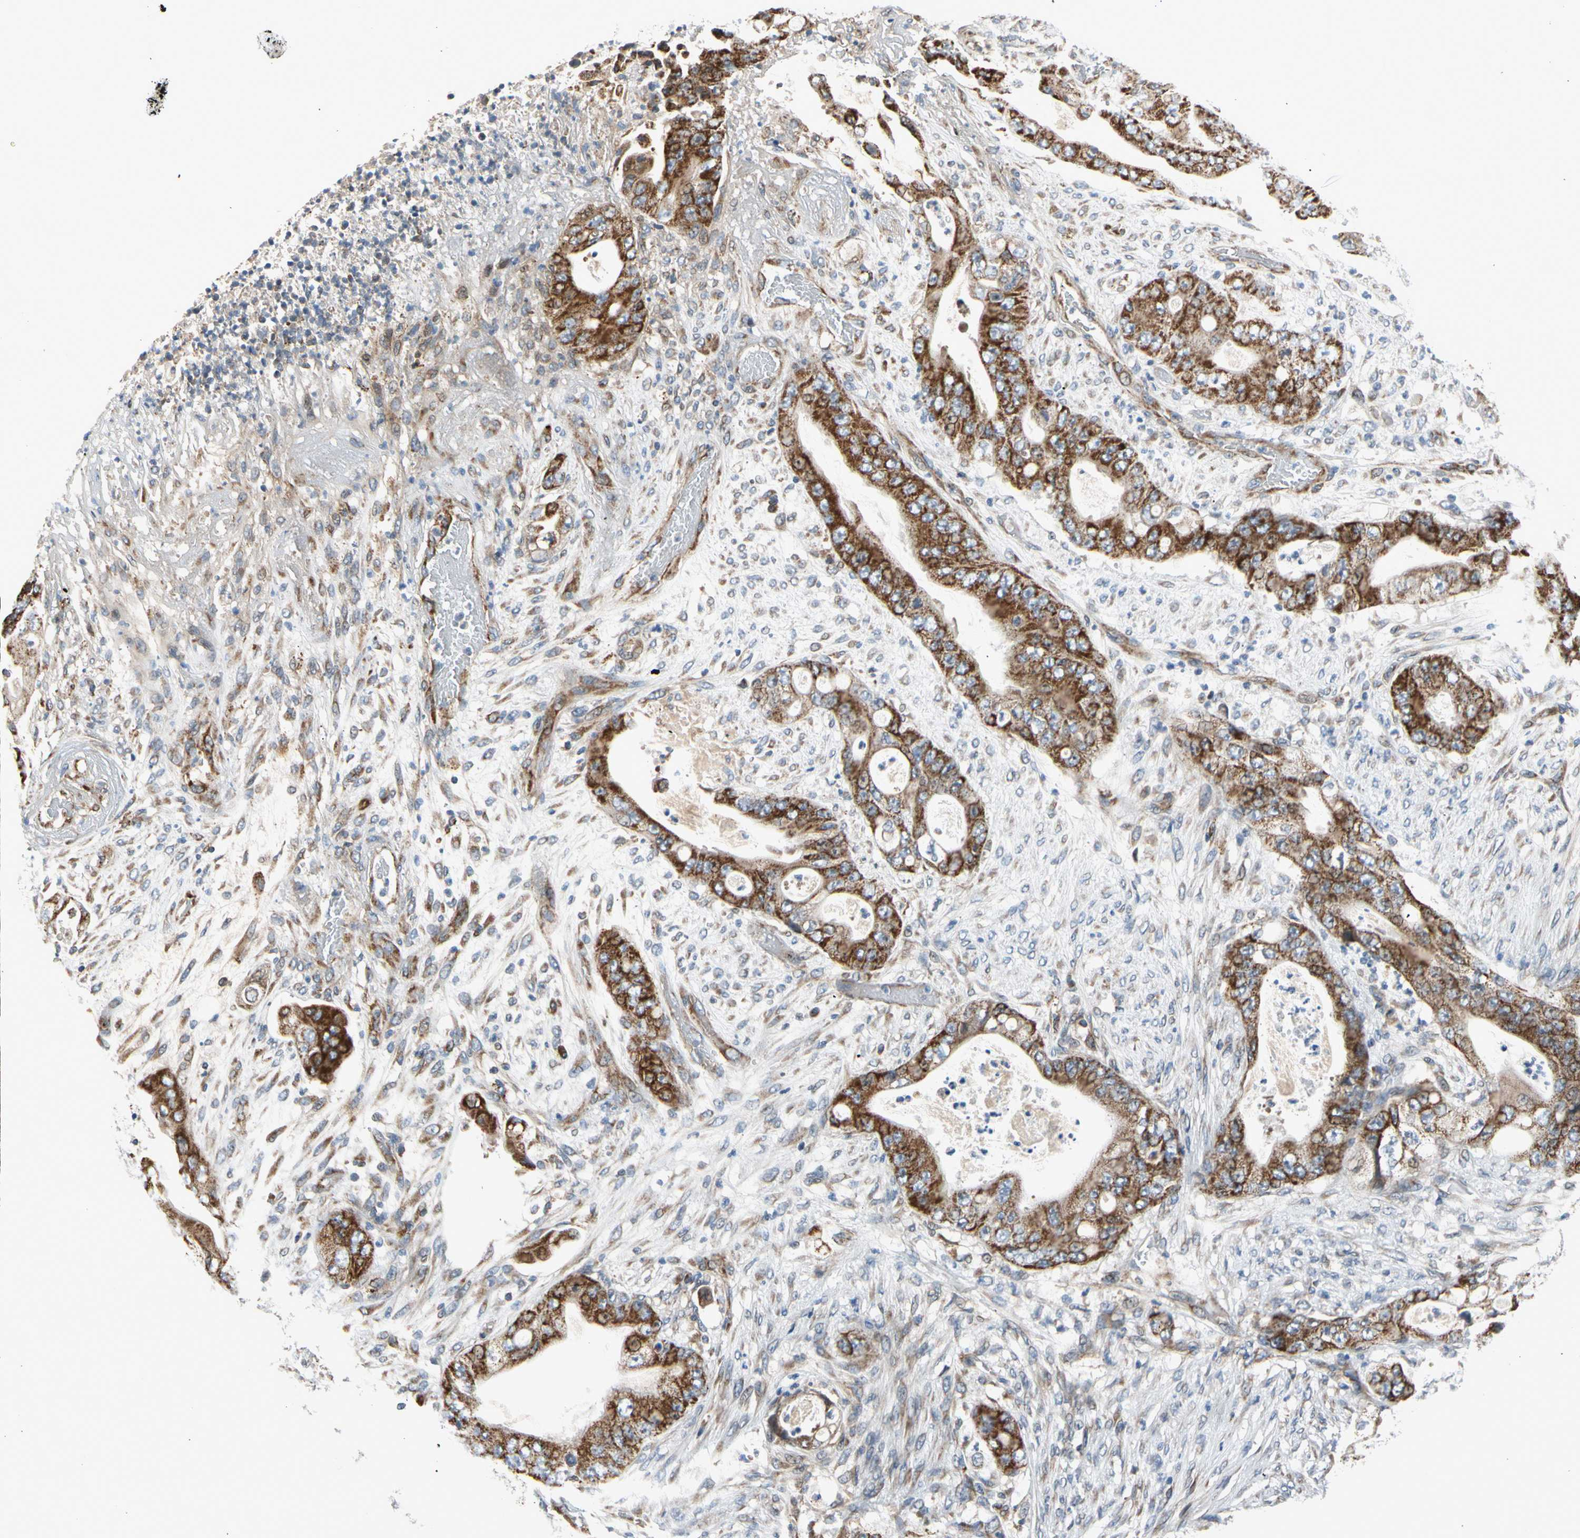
{"staining": {"intensity": "strong", "quantity": ">75%", "location": "cytoplasmic/membranous"}, "tissue": "stomach cancer", "cell_type": "Tumor cells", "image_type": "cancer", "snomed": [{"axis": "morphology", "description": "Adenocarcinoma, NOS"}, {"axis": "topography", "description": "Stomach"}], "caption": "Immunohistochemistry of stomach adenocarcinoma reveals high levels of strong cytoplasmic/membranous positivity in approximately >75% of tumor cells. (DAB (3,3'-diaminobenzidine) IHC, brown staining for protein, blue staining for nuclei).", "gene": "NPHP3", "patient": {"sex": "female", "age": 73}}